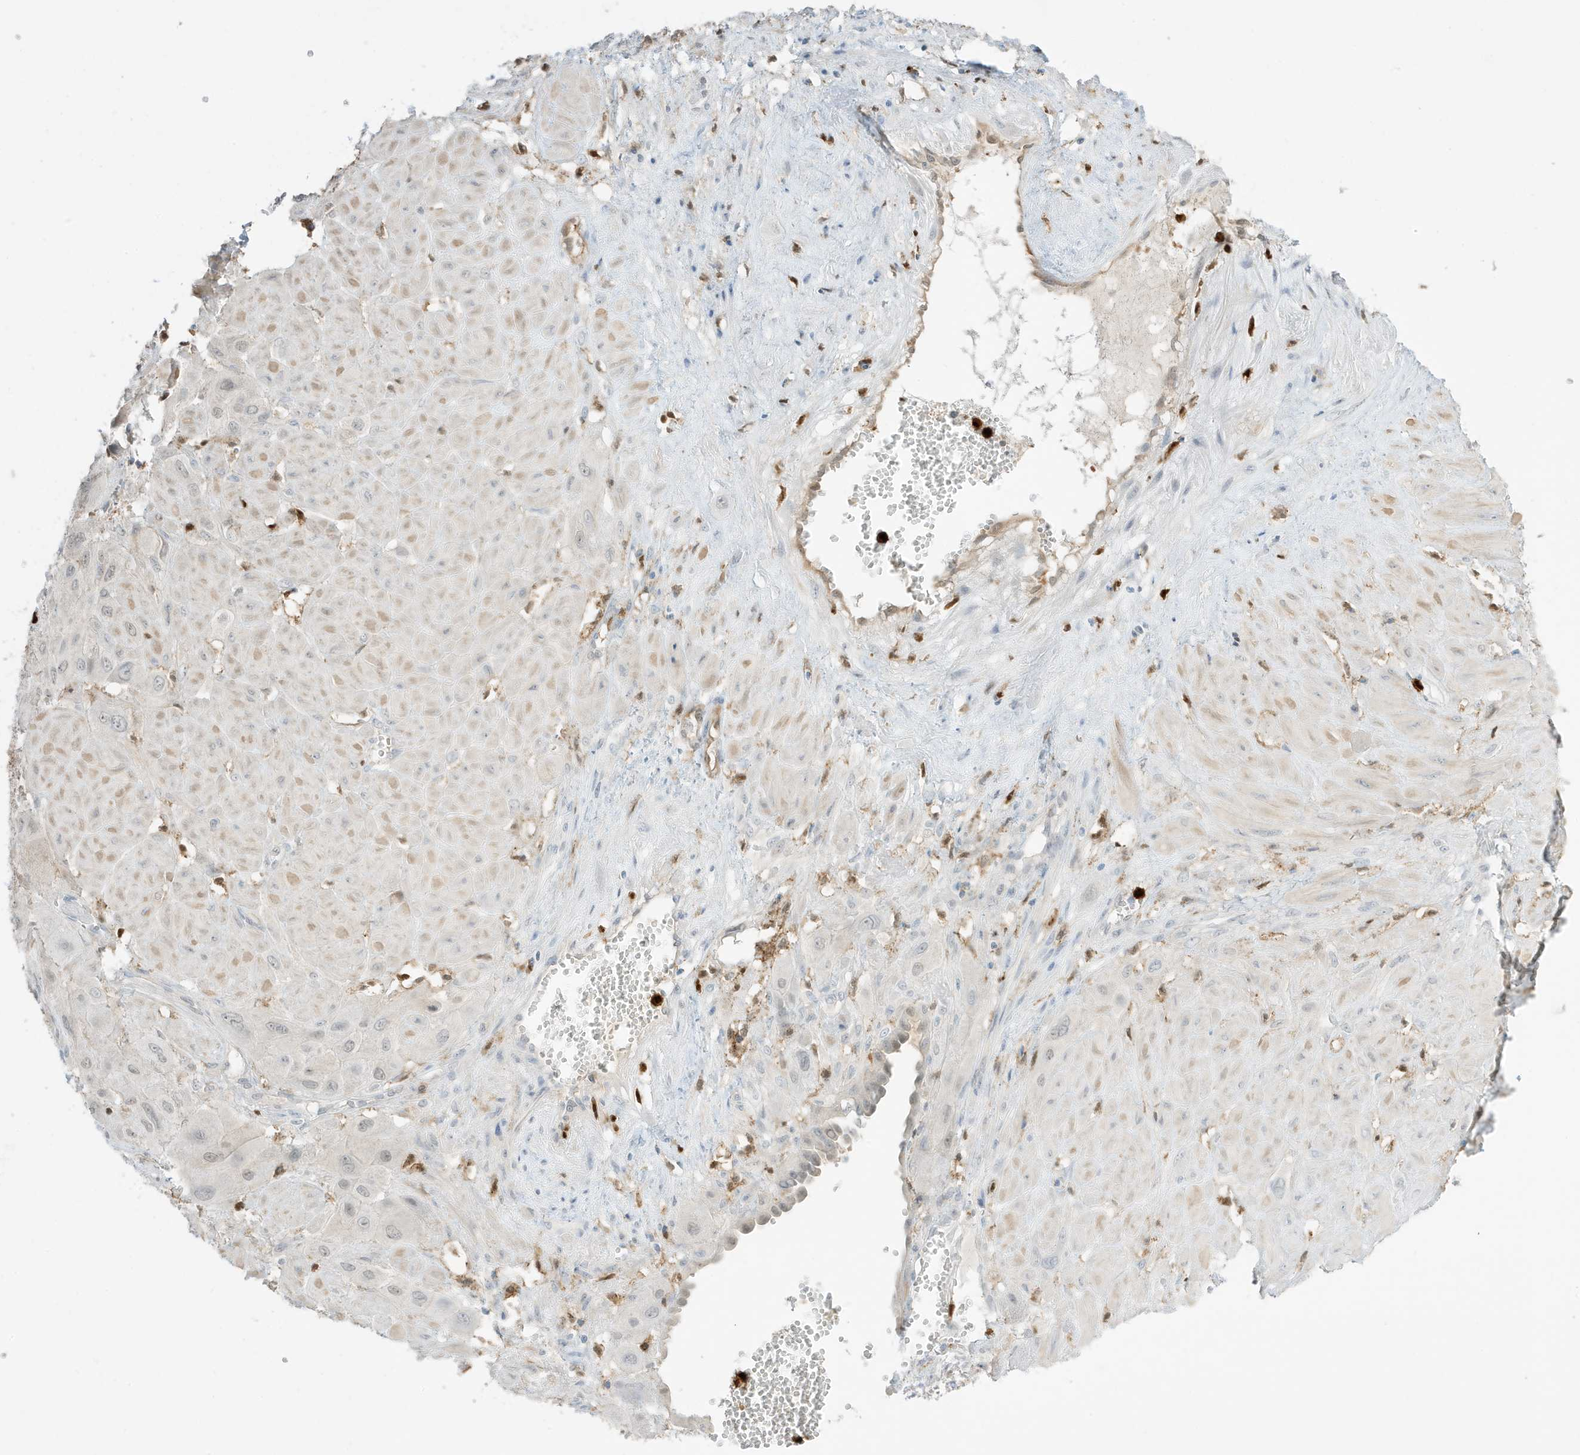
{"staining": {"intensity": "negative", "quantity": "none", "location": "none"}, "tissue": "cervical cancer", "cell_type": "Tumor cells", "image_type": "cancer", "snomed": [{"axis": "morphology", "description": "Squamous cell carcinoma, NOS"}, {"axis": "topography", "description": "Cervix"}], "caption": "The micrograph shows no significant expression in tumor cells of squamous cell carcinoma (cervical).", "gene": "GCA", "patient": {"sex": "female", "age": 34}}